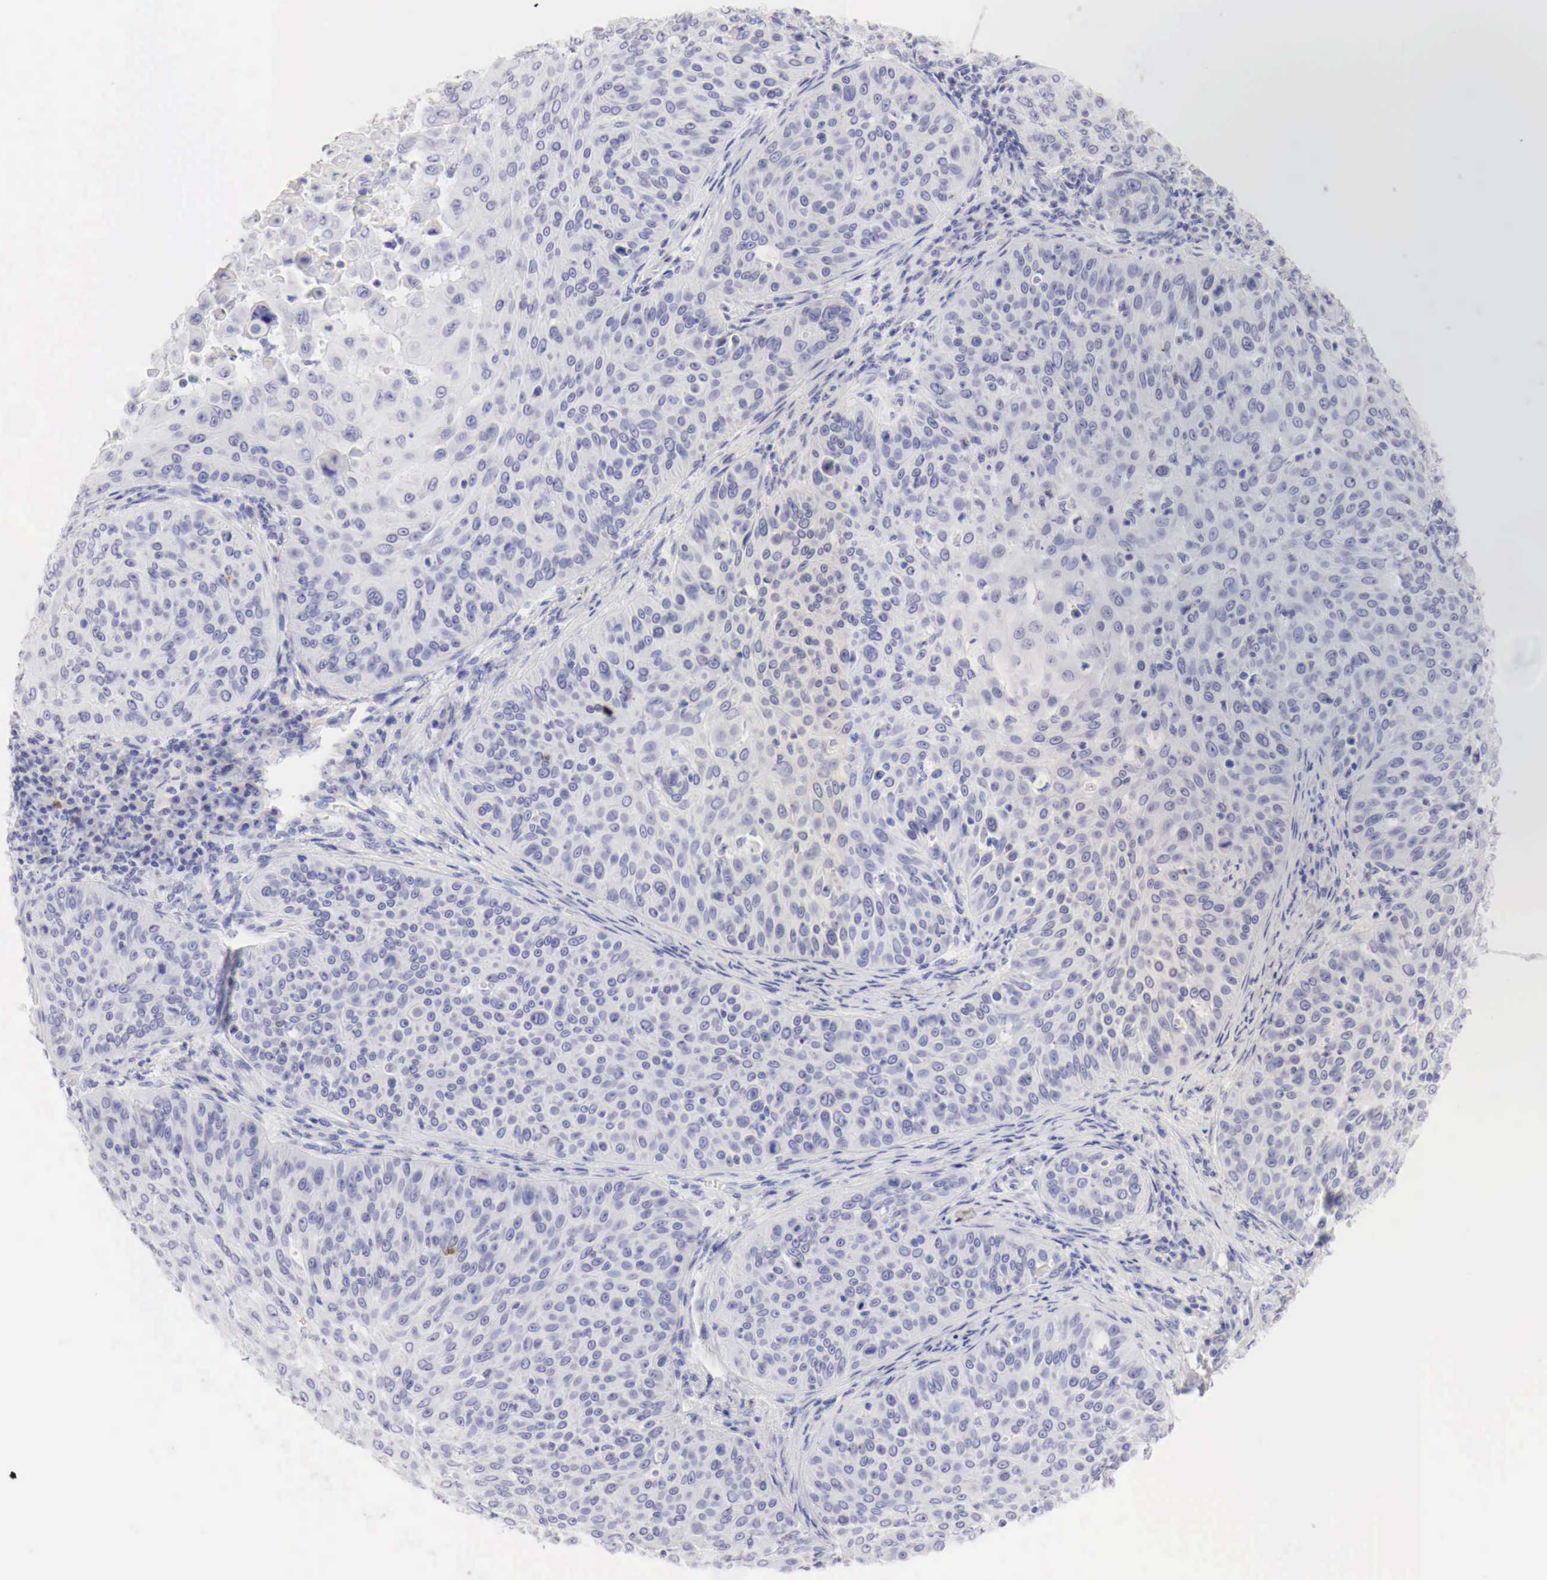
{"staining": {"intensity": "negative", "quantity": "none", "location": "none"}, "tissue": "skin cancer", "cell_type": "Tumor cells", "image_type": "cancer", "snomed": [{"axis": "morphology", "description": "Squamous cell carcinoma, NOS"}, {"axis": "topography", "description": "Skin"}], "caption": "Immunohistochemistry (IHC) of human skin squamous cell carcinoma shows no positivity in tumor cells.", "gene": "CDKN2A", "patient": {"sex": "male", "age": 82}}